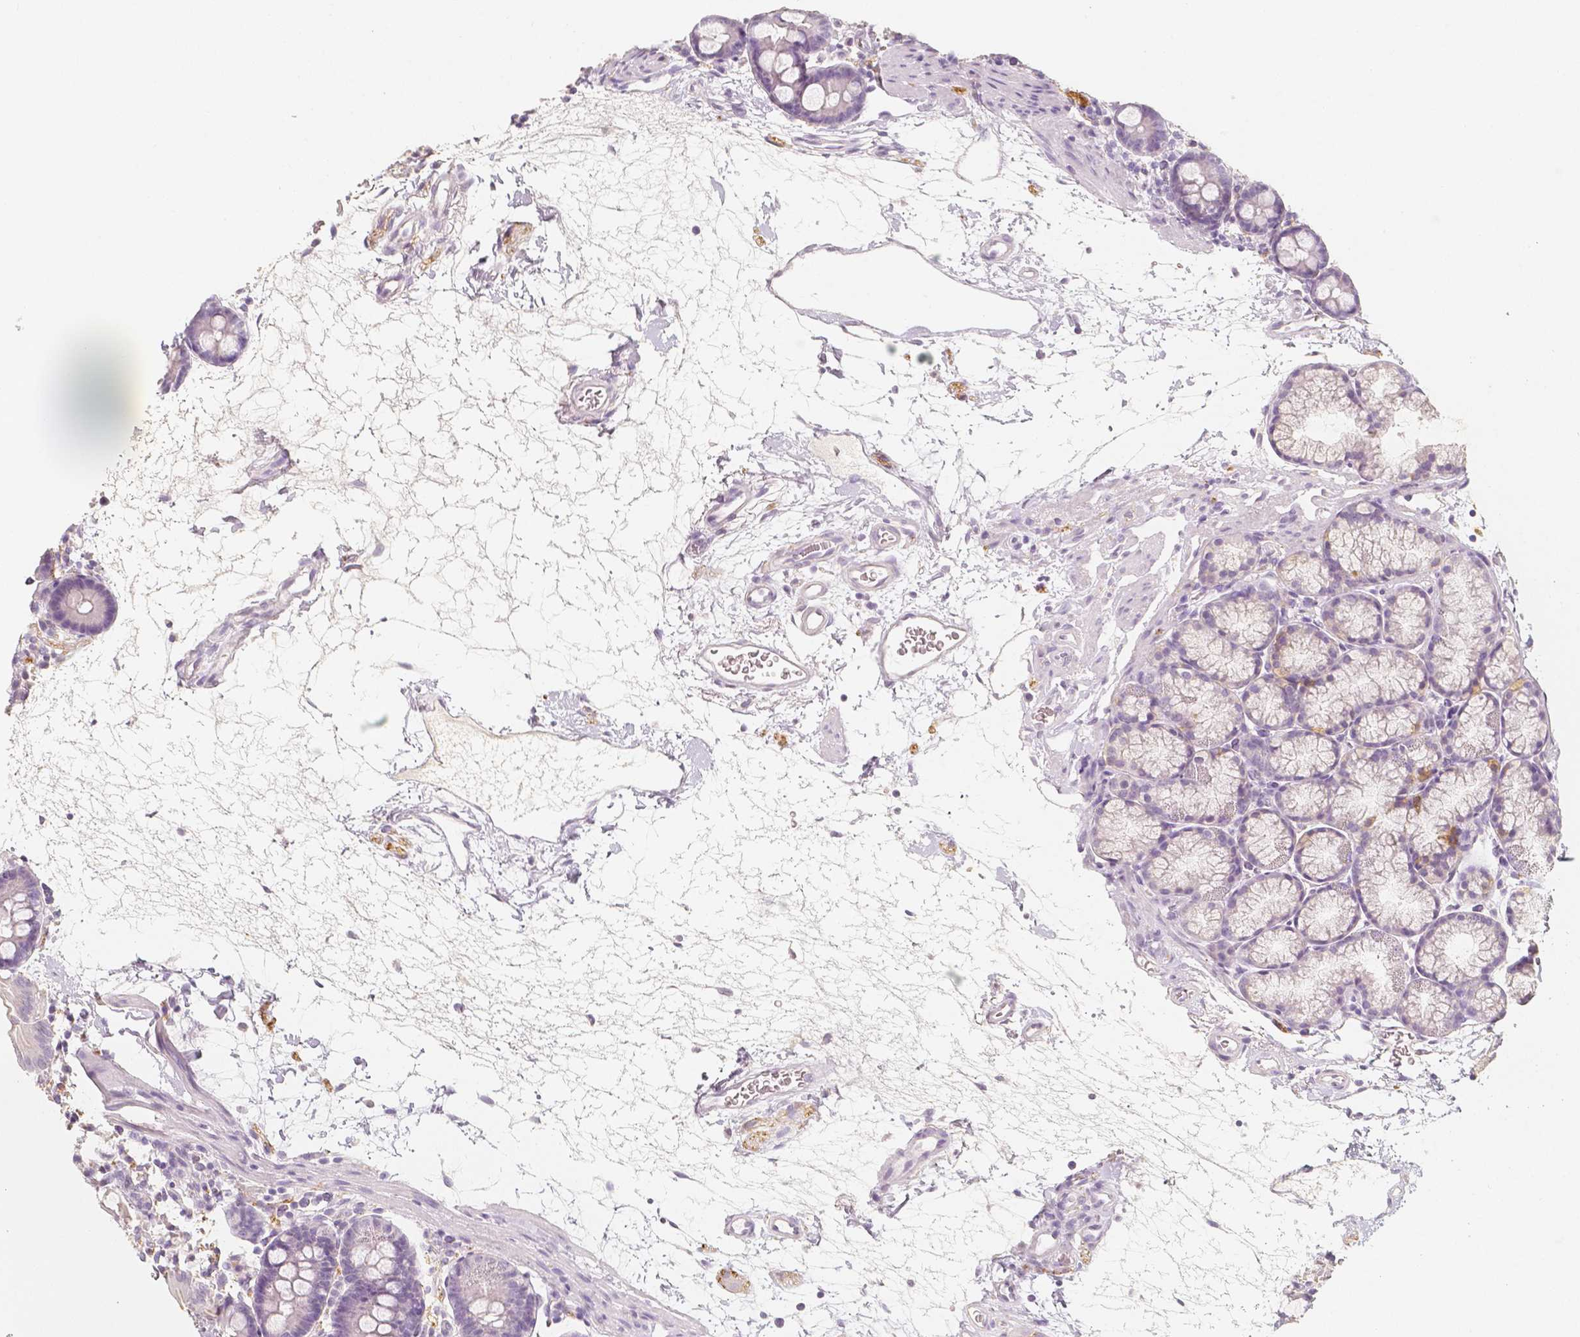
{"staining": {"intensity": "negative", "quantity": "none", "location": "none"}, "tissue": "duodenum", "cell_type": "Glandular cells", "image_type": "normal", "snomed": [{"axis": "morphology", "description": "Normal tissue, NOS"}, {"axis": "topography", "description": "Pancreas"}, {"axis": "topography", "description": "Duodenum"}], "caption": "A micrograph of duodenum stained for a protein demonstrates no brown staining in glandular cells. Brightfield microscopy of immunohistochemistry stained with DAB (brown) and hematoxylin (blue), captured at high magnification.", "gene": "NECAB2", "patient": {"sex": "male", "age": 59}}